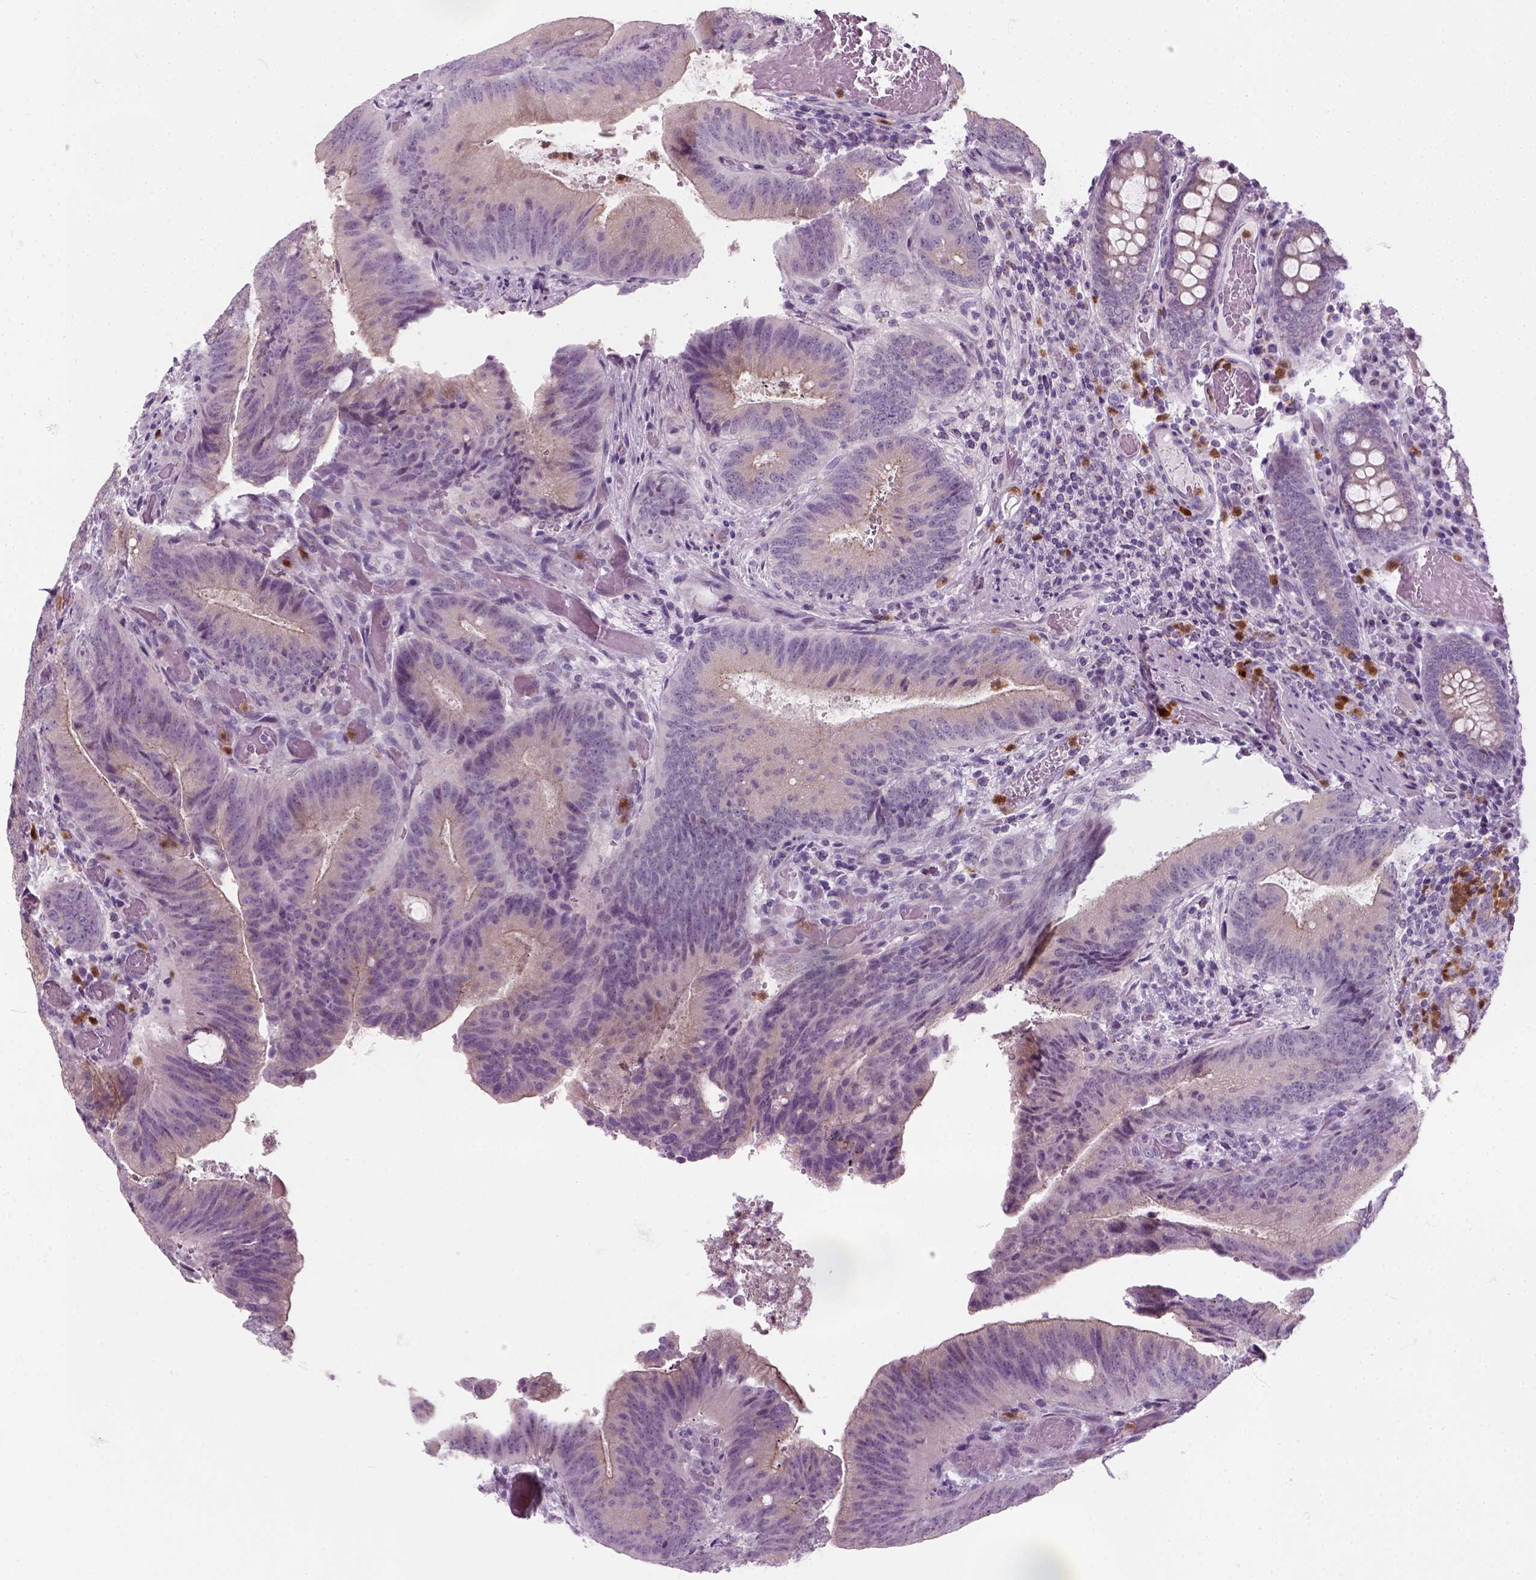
{"staining": {"intensity": "negative", "quantity": "none", "location": "none"}, "tissue": "colorectal cancer", "cell_type": "Tumor cells", "image_type": "cancer", "snomed": [{"axis": "morphology", "description": "Adenocarcinoma, NOS"}, {"axis": "topography", "description": "Colon"}], "caption": "This is an immunohistochemistry (IHC) micrograph of colorectal adenocarcinoma. There is no expression in tumor cells.", "gene": "IL4", "patient": {"sex": "female", "age": 43}}